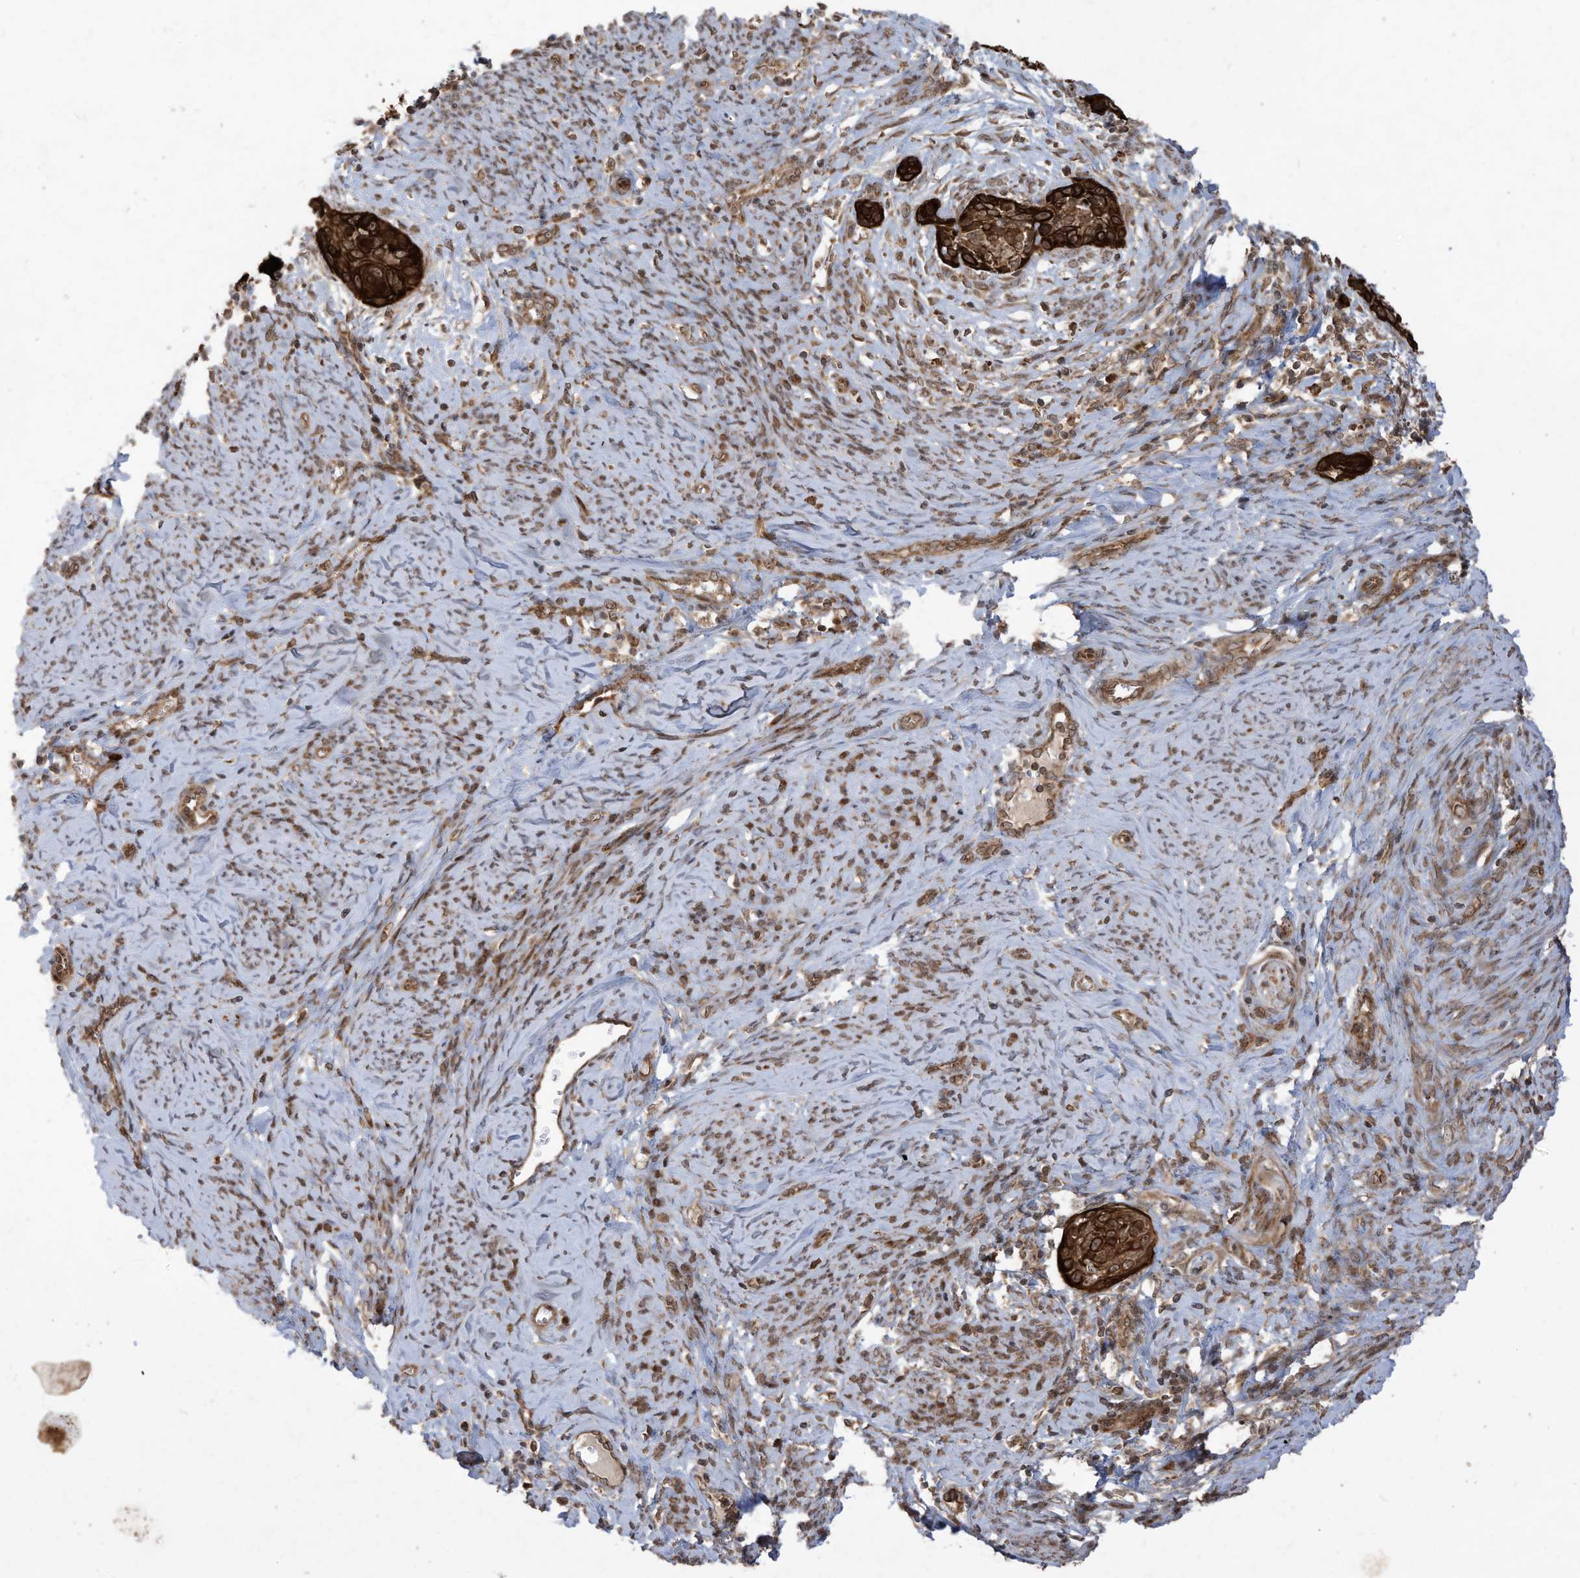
{"staining": {"intensity": "strong", "quantity": ">75%", "location": "cytoplasmic/membranous"}, "tissue": "cervical cancer", "cell_type": "Tumor cells", "image_type": "cancer", "snomed": [{"axis": "morphology", "description": "Squamous cell carcinoma, NOS"}, {"axis": "topography", "description": "Cervix"}], "caption": "Immunohistochemistry histopathology image of neoplastic tissue: cervical squamous cell carcinoma stained using immunohistochemistry (IHC) exhibits high levels of strong protein expression localized specifically in the cytoplasmic/membranous of tumor cells, appearing as a cytoplasmic/membranous brown color.", "gene": "TRIM67", "patient": {"sex": "female", "age": 33}}